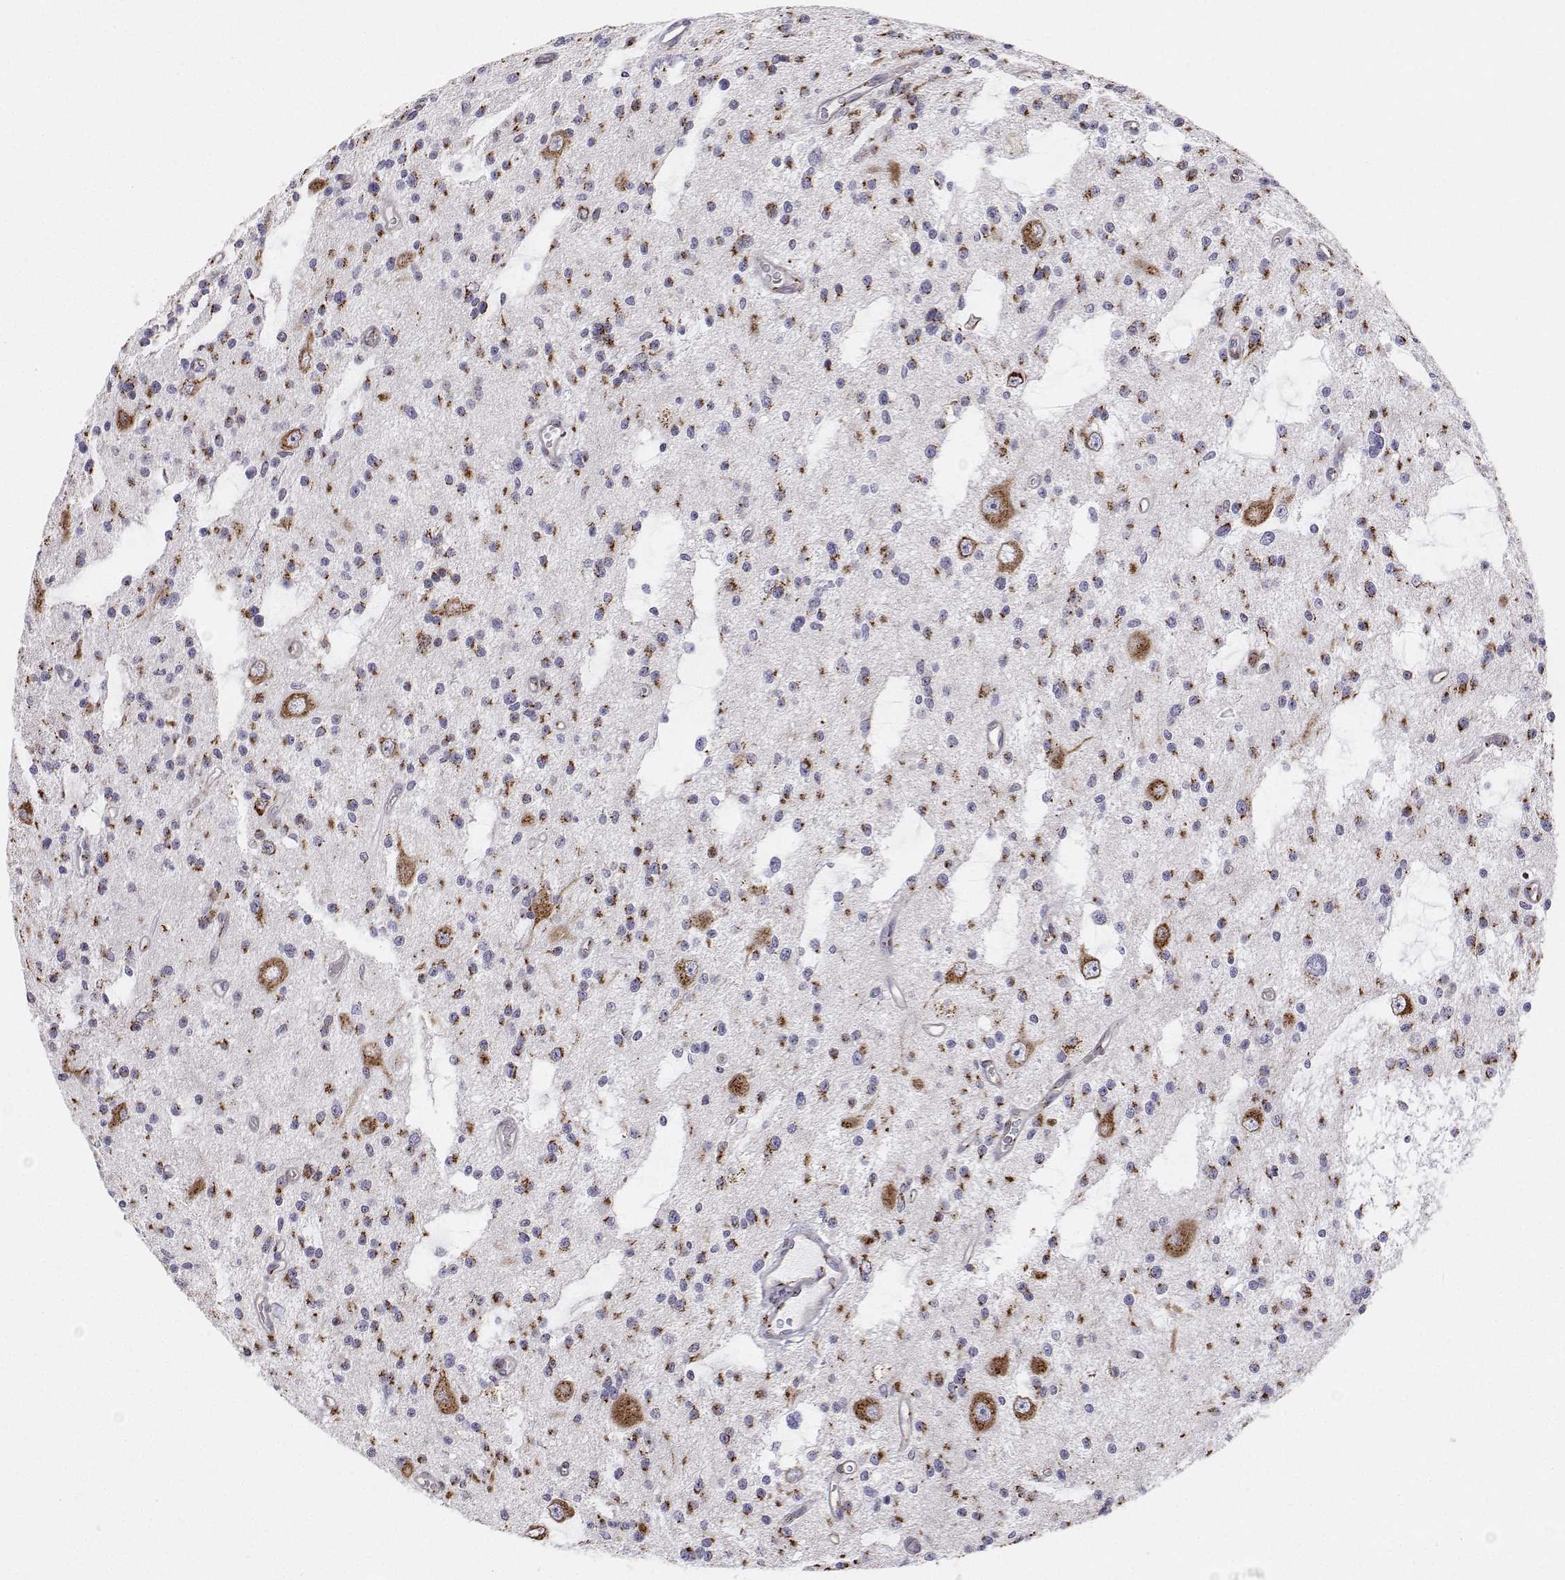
{"staining": {"intensity": "strong", "quantity": "25%-75%", "location": "cytoplasmic/membranous"}, "tissue": "glioma", "cell_type": "Tumor cells", "image_type": "cancer", "snomed": [{"axis": "morphology", "description": "Glioma, malignant, Low grade"}, {"axis": "topography", "description": "Brain"}], "caption": "High-magnification brightfield microscopy of glioma stained with DAB (brown) and counterstained with hematoxylin (blue). tumor cells exhibit strong cytoplasmic/membranous positivity is present in approximately25%-75% of cells.", "gene": "STARD13", "patient": {"sex": "male", "age": 43}}